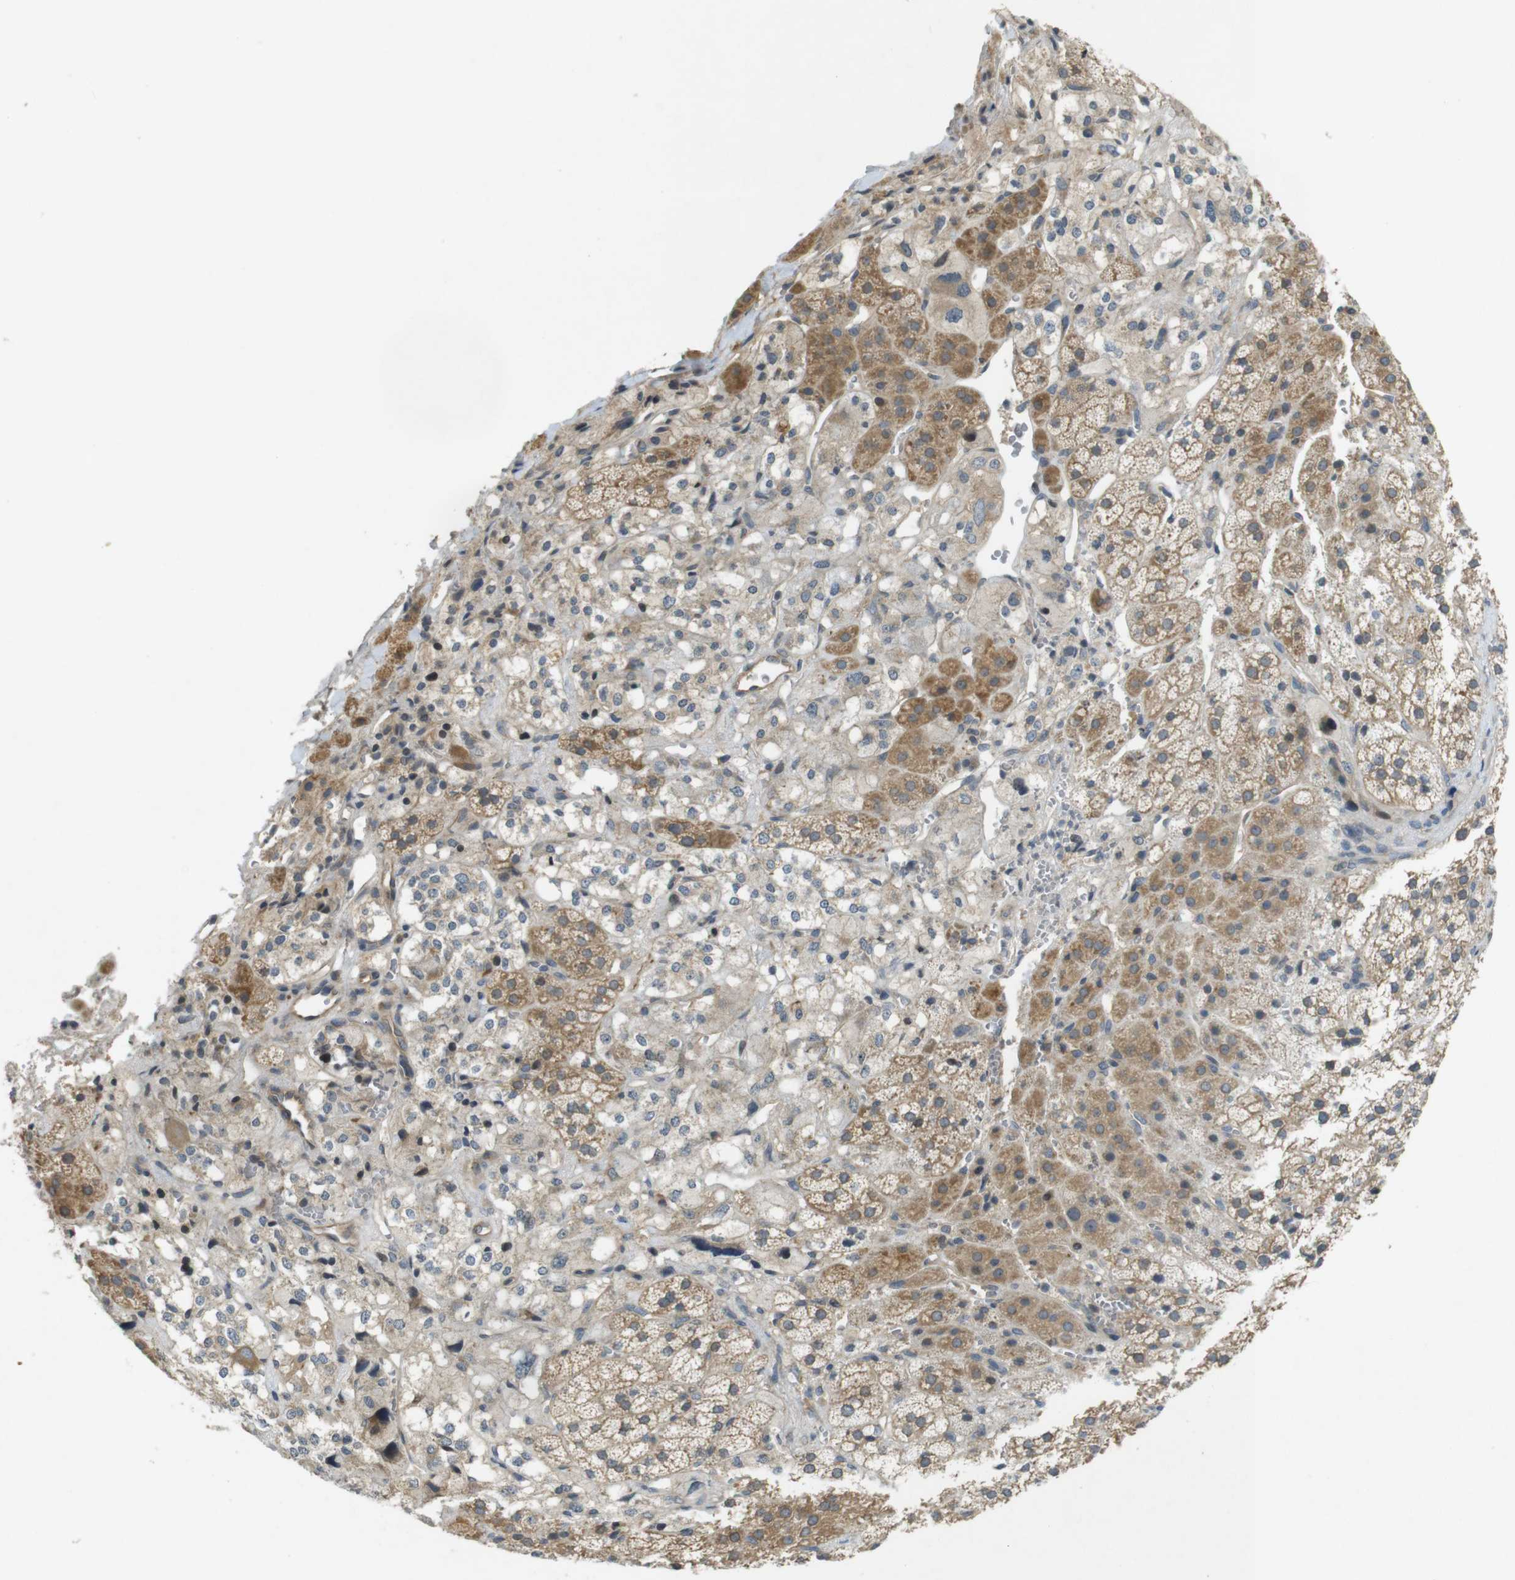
{"staining": {"intensity": "moderate", "quantity": ">75%", "location": "cytoplasmic/membranous"}, "tissue": "adrenal gland", "cell_type": "Glandular cells", "image_type": "normal", "snomed": [{"axis": "morphology", "description": "Normal tissue, NOS"}, {"axis": "topography", "description": "Adrenal gland"}], "caption": "Immunohistochemistry (IHC) (DAB) staining of normal human adrenal gland shows moderate cytoplasmic/membranous protein positivity in approximately >75% of glandular cells. The protein of interest is shown in brown color, while the nuclei are stained blue.", "gene": "CLTC", "patient": {"sex": "male", "age": 56}}